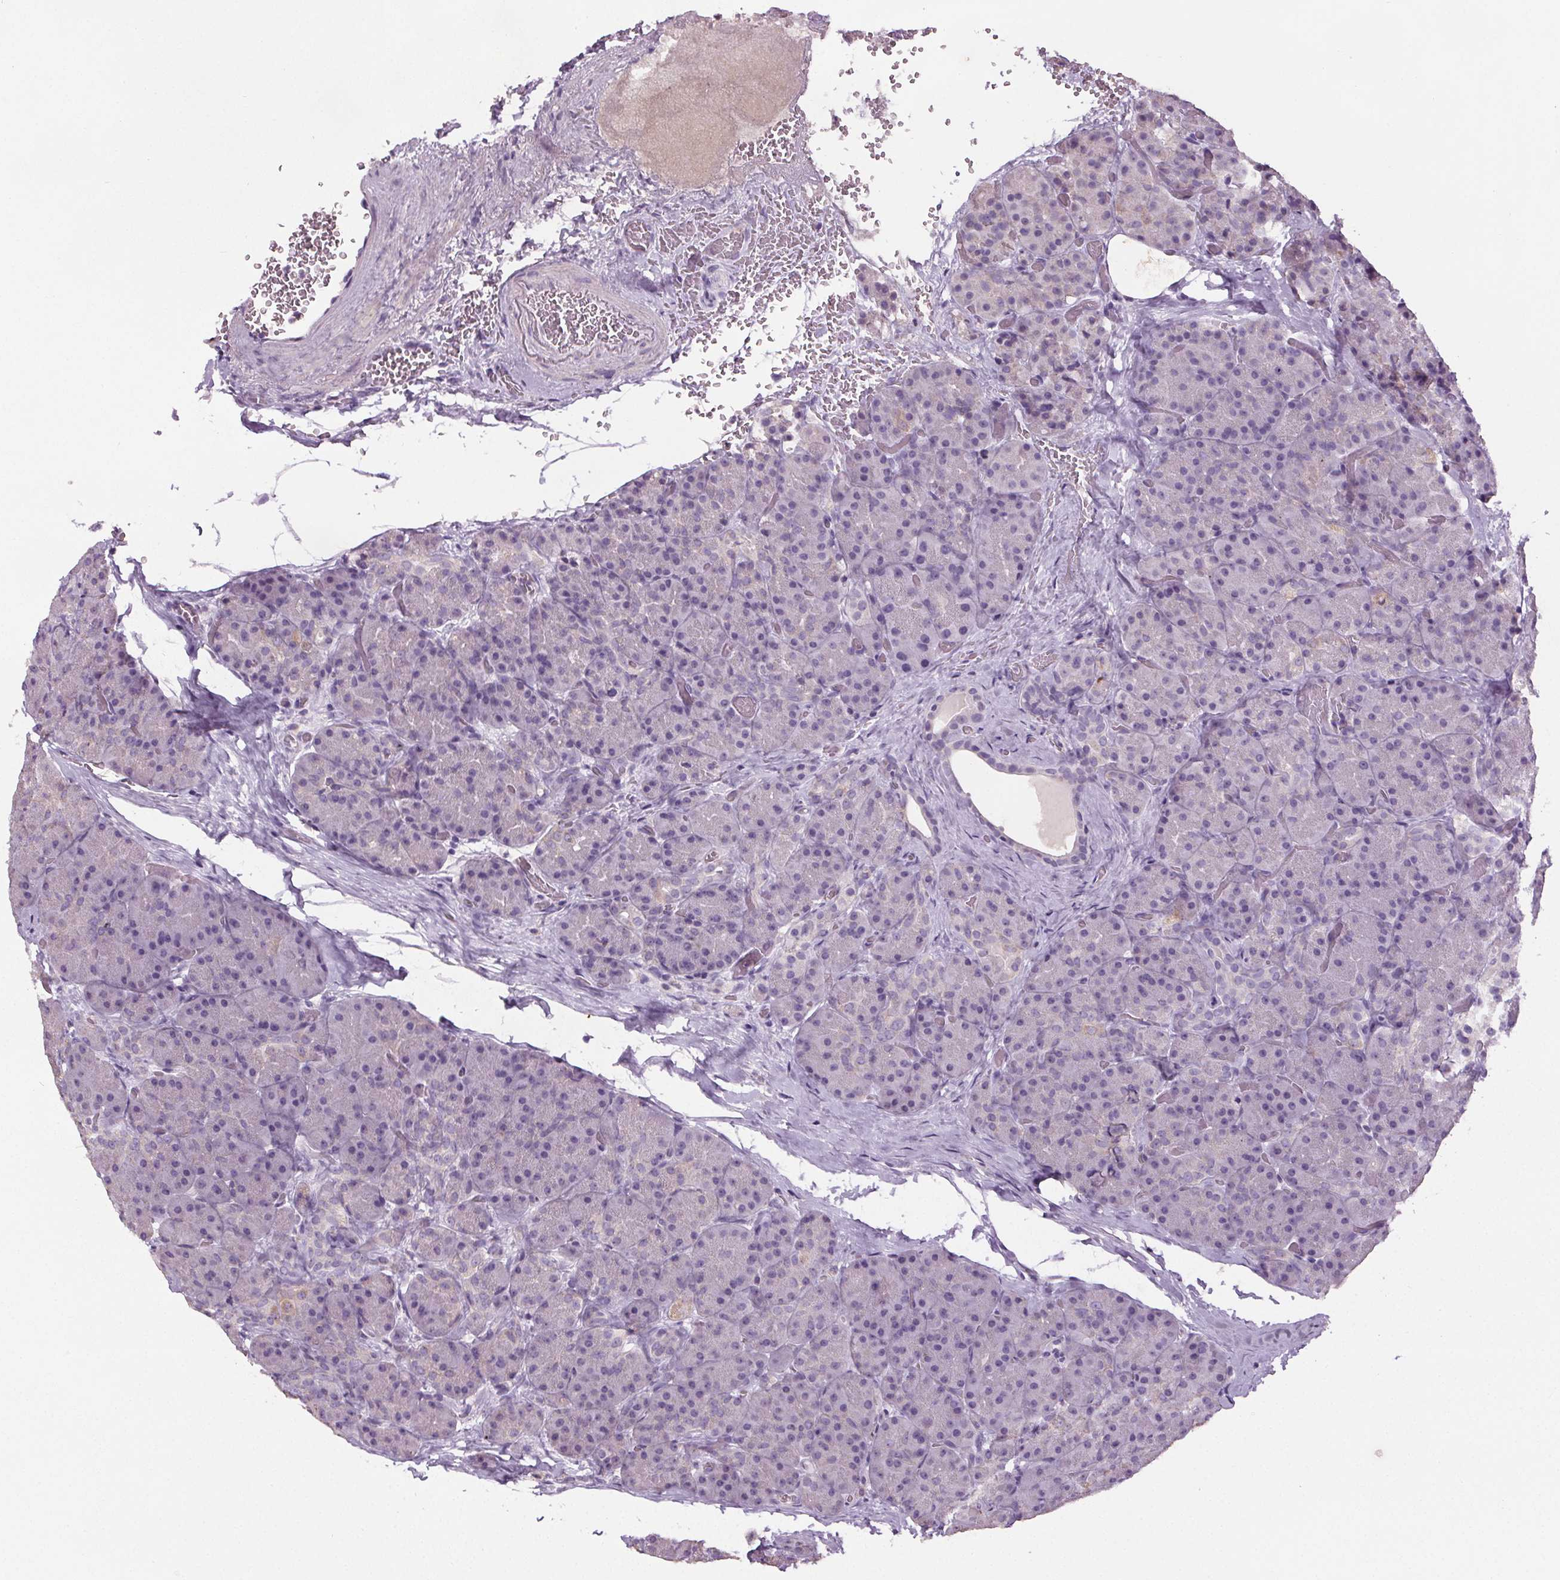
{"staining": {"intensity": "negative", "quantity": "none", "location": "none"}, "tissue": "pancreas", "cell_type": "Exocrine glandular cells", "image_type": "normal", "snomed": [{"axis": "morphology", "description": "Normal tissue, NOS"}, {"axis": "topography", "description": "Pancreas"}], "caption": "The micrograph exhibits no significant expression in exocrine glandular cells of pancreas. The staining was performed using DAB (3,3'-diaminobenzidine) to visualize the protein expression in brown, while the nuclei were stained in blue with hematoxylin (Magnification: 20x).", "gene": "GPIHBP1", "patient": {"sex": "male", "age": 57}}